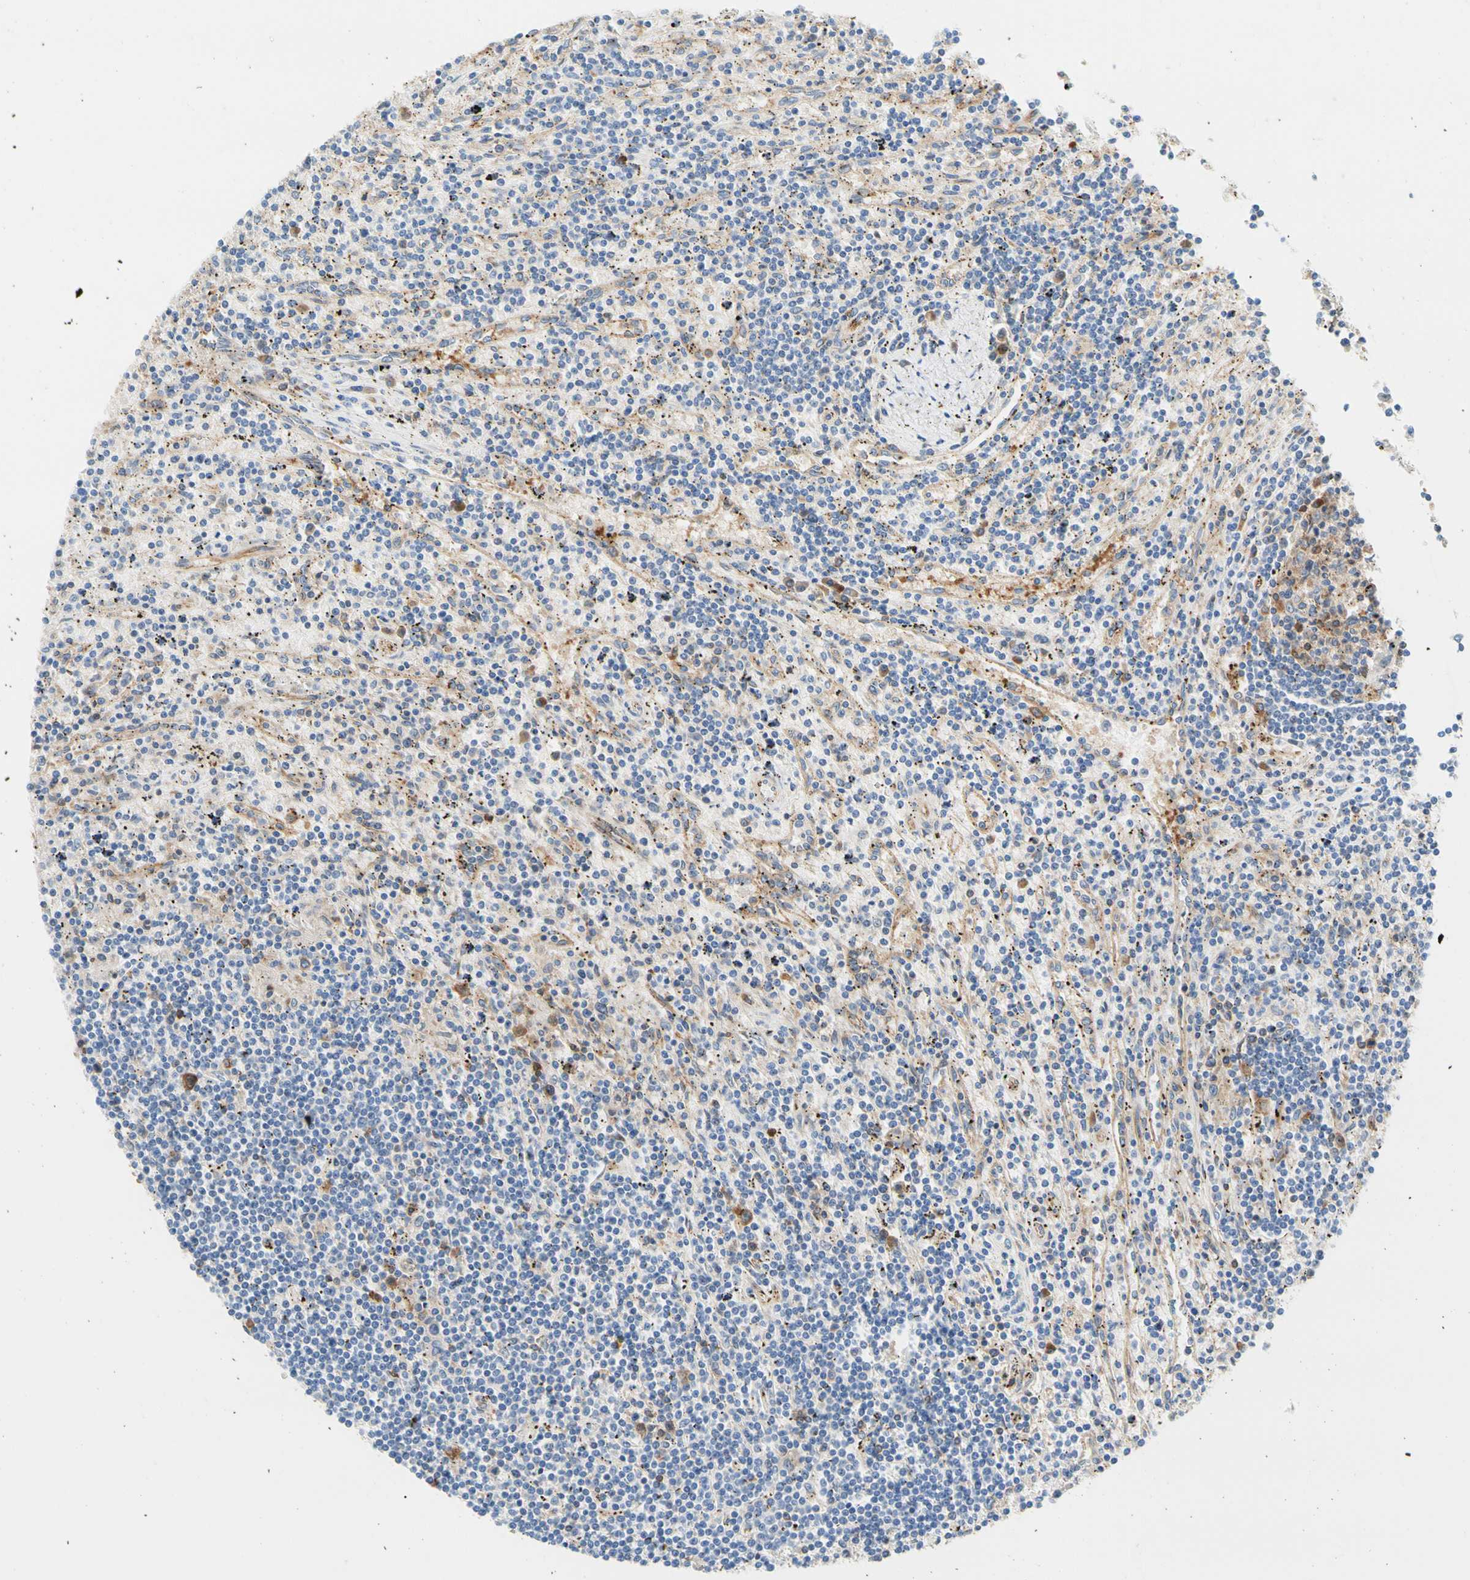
{"staining": {"intensity": "weak", "quantity": "25%-75%", "location": "cytoplasmic/membranous"}, "tissue": "lymphoma", "cell_type": "Tumor cells", "image_type": "cancer", "snomed": [{"axis": "morphology", "description": "Malignant lymphoma, non-Hodgkin's type, Low grade"}, {"axis": "topography", "description": "Spleen"}], "caption": "DAB immunohistochemical staining of human lymphoma exhibits weak cytoplasmic/membranous protein staining in about 25%-75% of tumor cells.", "gene": "GPHN", "patient": {"sex": "male", "age": 76}}